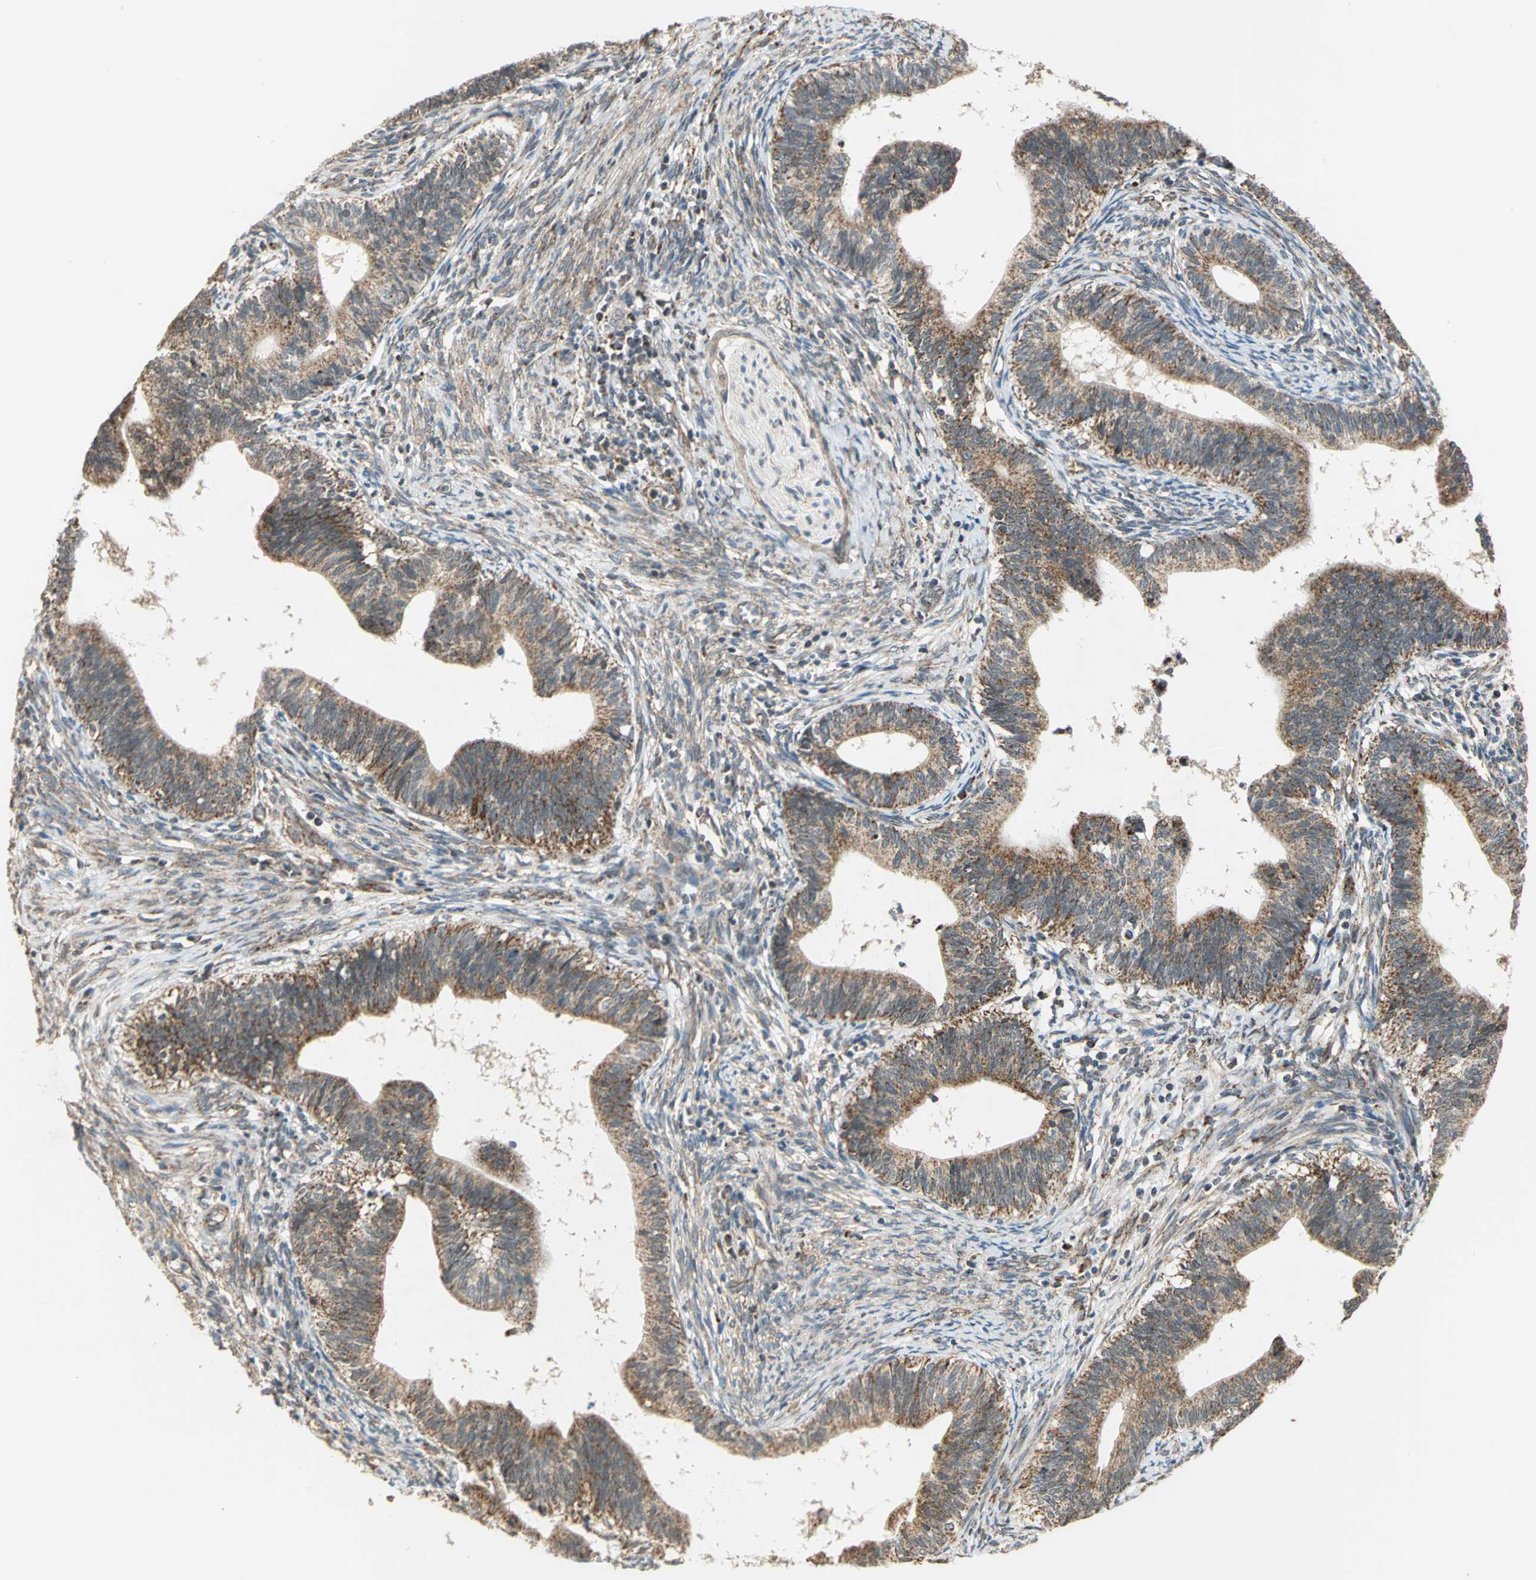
{"staining": {"intensity": "moderate", "quantity": ">75%", "location": "cytoplasmic/membranous"}, "tissue": "cervical cancer", "cell_type": "Tumor cells", "image_type": "cancer", "snomed": [{"axis": "morphology", "description": "Adenocarcinoma, NOS"}, {"axis": "topography", "description": "Cervix"}], "caption": "Approximately >75% of tumor cells in human cervical cancer (adenocarcinoma) demonstrate moderate cytoplasmic/membranous protein positivity as visualized by brown immunohistochemical staining.", "gene": "MRPS22", "patient": {"sex": "female", "age": 44}}